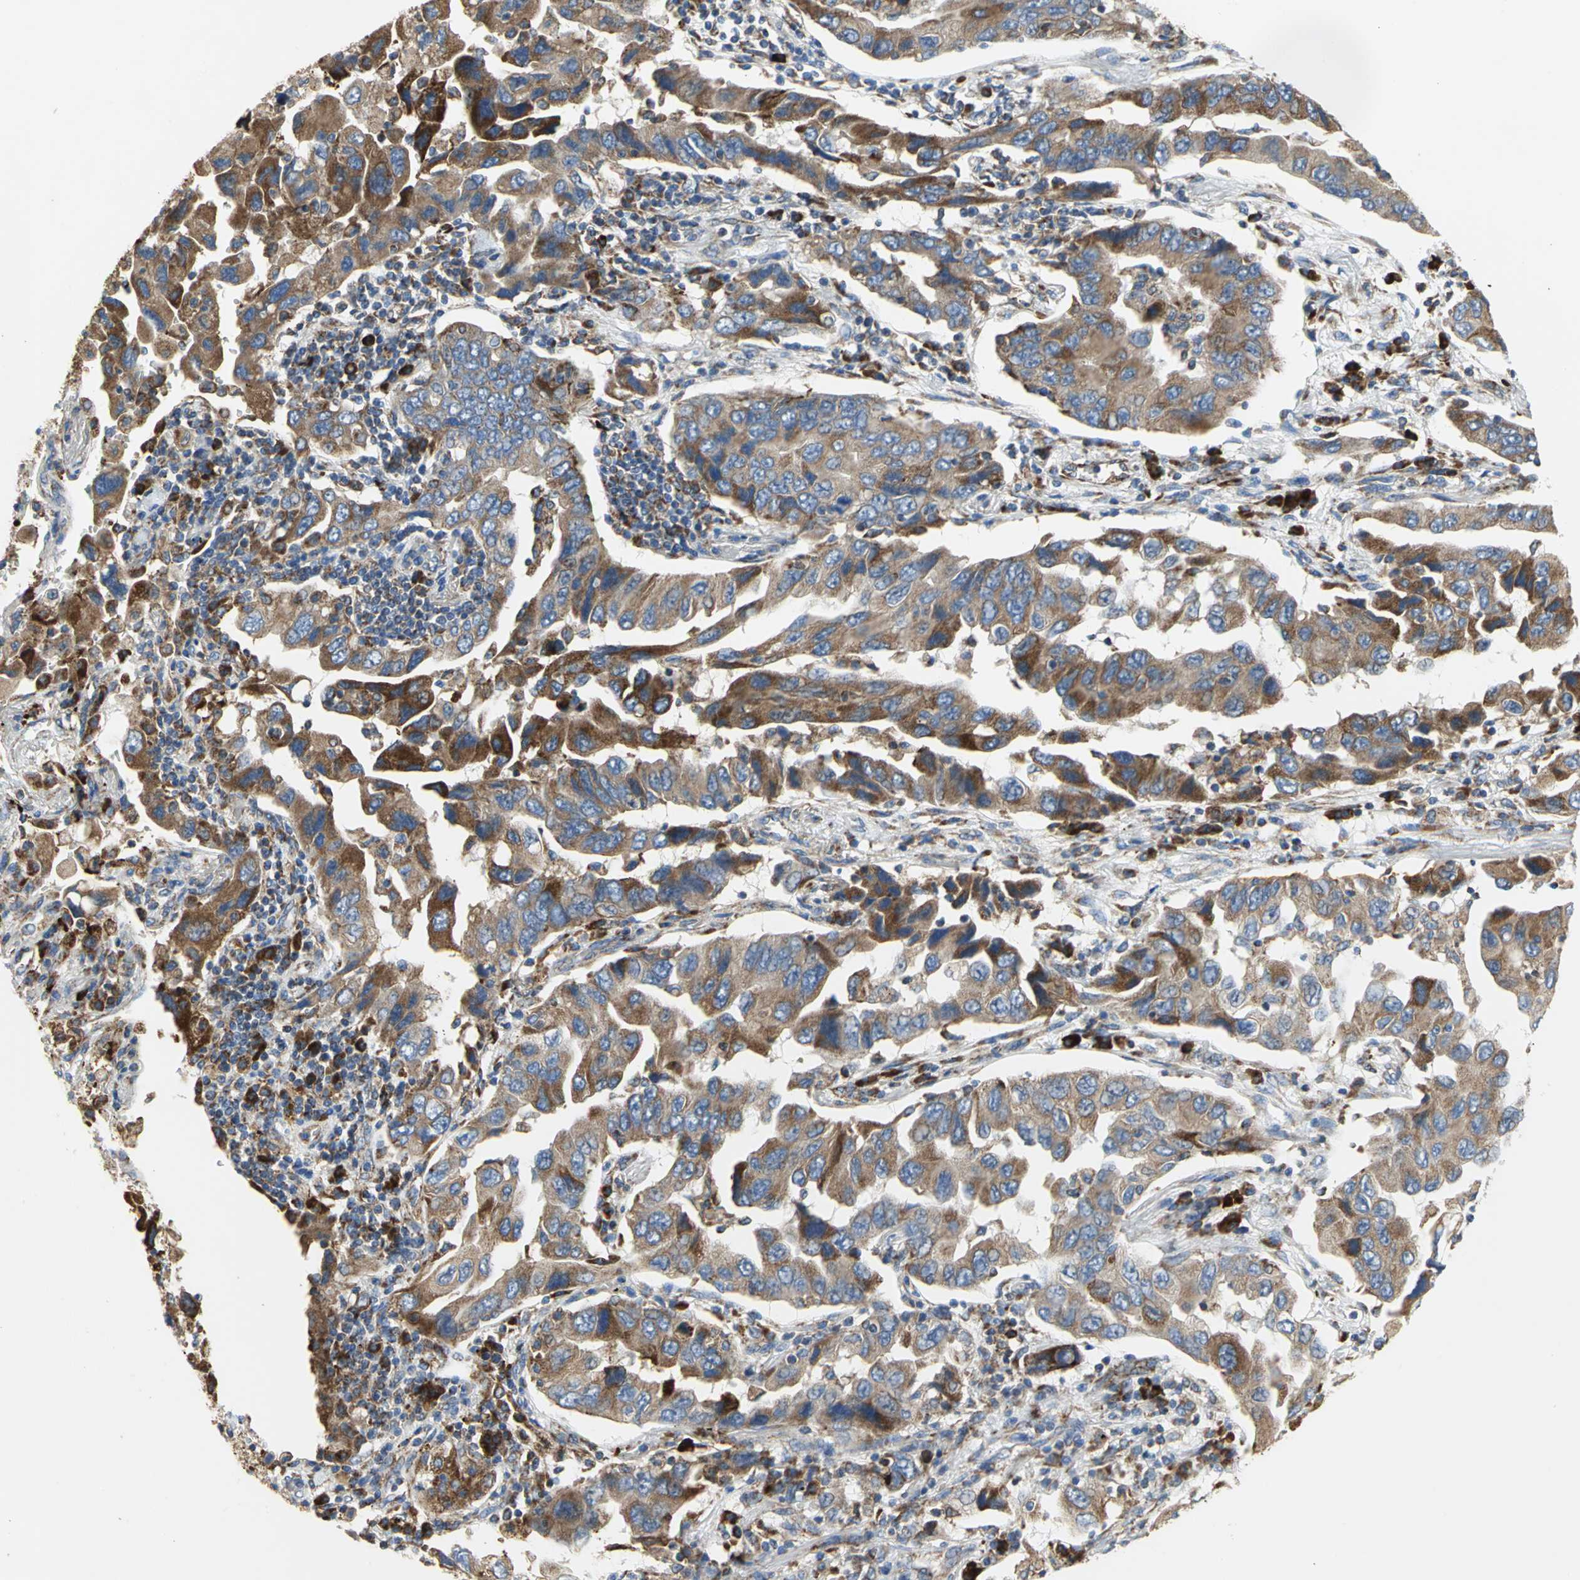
{"staining": {"intensity": "strong", "quantity": ">75%", "location": "cytoplasmic/membranous"}, "tissue": "lung cancer", "cell_type": "Tumor cells", "image_type": "cancer", "snomed": [{"axis": "morphology", "description": "Adenocarcinoma, NOS"}, {"axis": "topography", "description": "Lung"}], "caption": "Adenocarcinoma (lung) stained with a brown dye shows strong cytoplasmic/membranous positive positivity in approximately >75% of tumor cells.", "gene": "TULP4", "patient": {"sex": "female", "age": 65}}